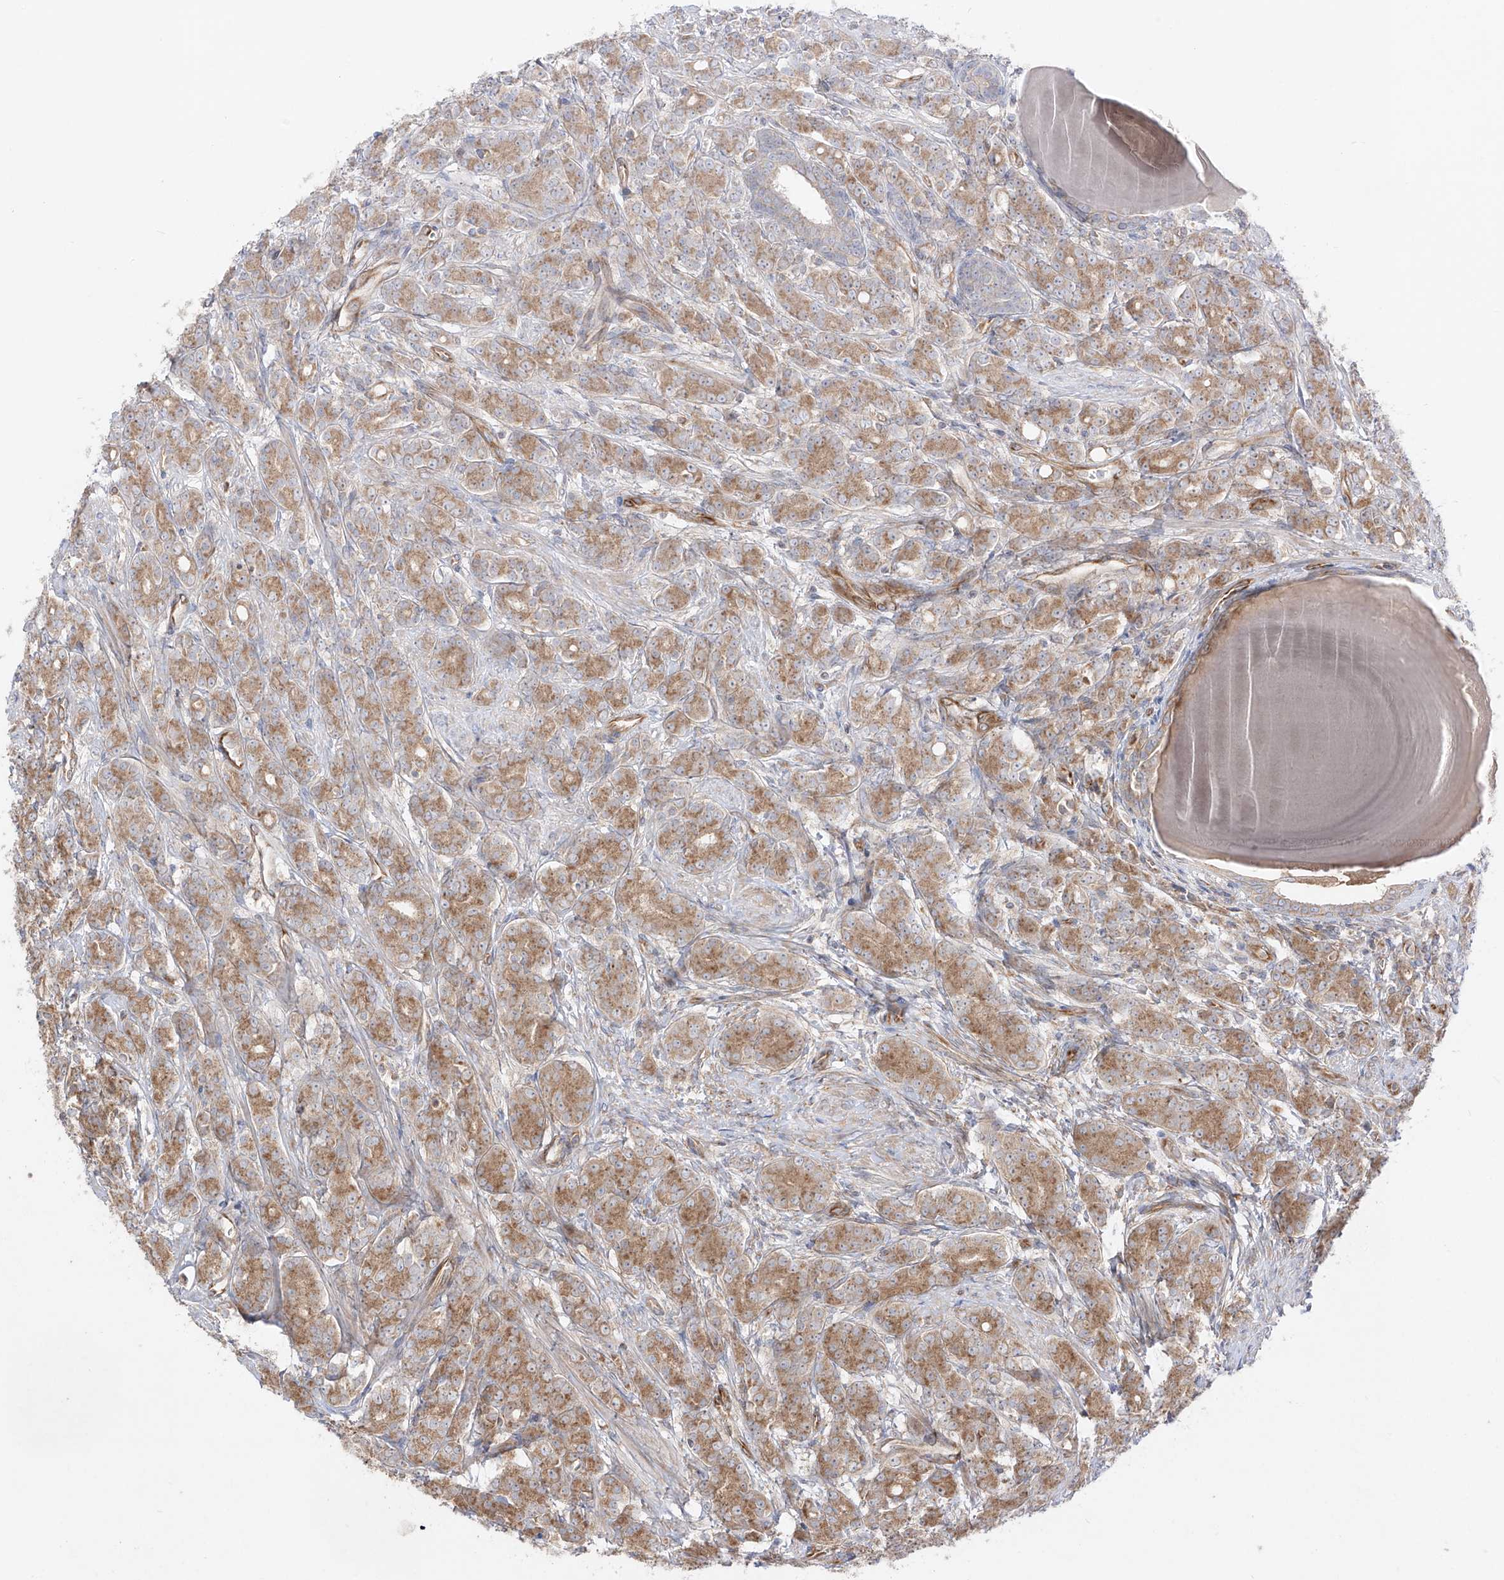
{"staining": {"intensity": "moderate", "quantity": ">75%", "location": "cytoplasmic/membranous"}, "tissue": "prostate cancer", "cell_type": "Tumor cells", "image_type": "cancer", "snomed": [{"axis": "morphology", "description": "Adenocarcinoma, High grade"}, {"axis": "topography", "description": "Prostate"}], "caption": "DAB (3,3'-diaminobenzidine) immunohistochemical staining of human adenocarcinoma (high-grade) (prostate) exhibits moderate cytoplasmic/membranous protein expression in about >75% of tumor cells. (DAB = brown stain, brightfield microscopy at high magnification).", "gene": "YKT6", "patient": {"sex": "male", "age": 62}}